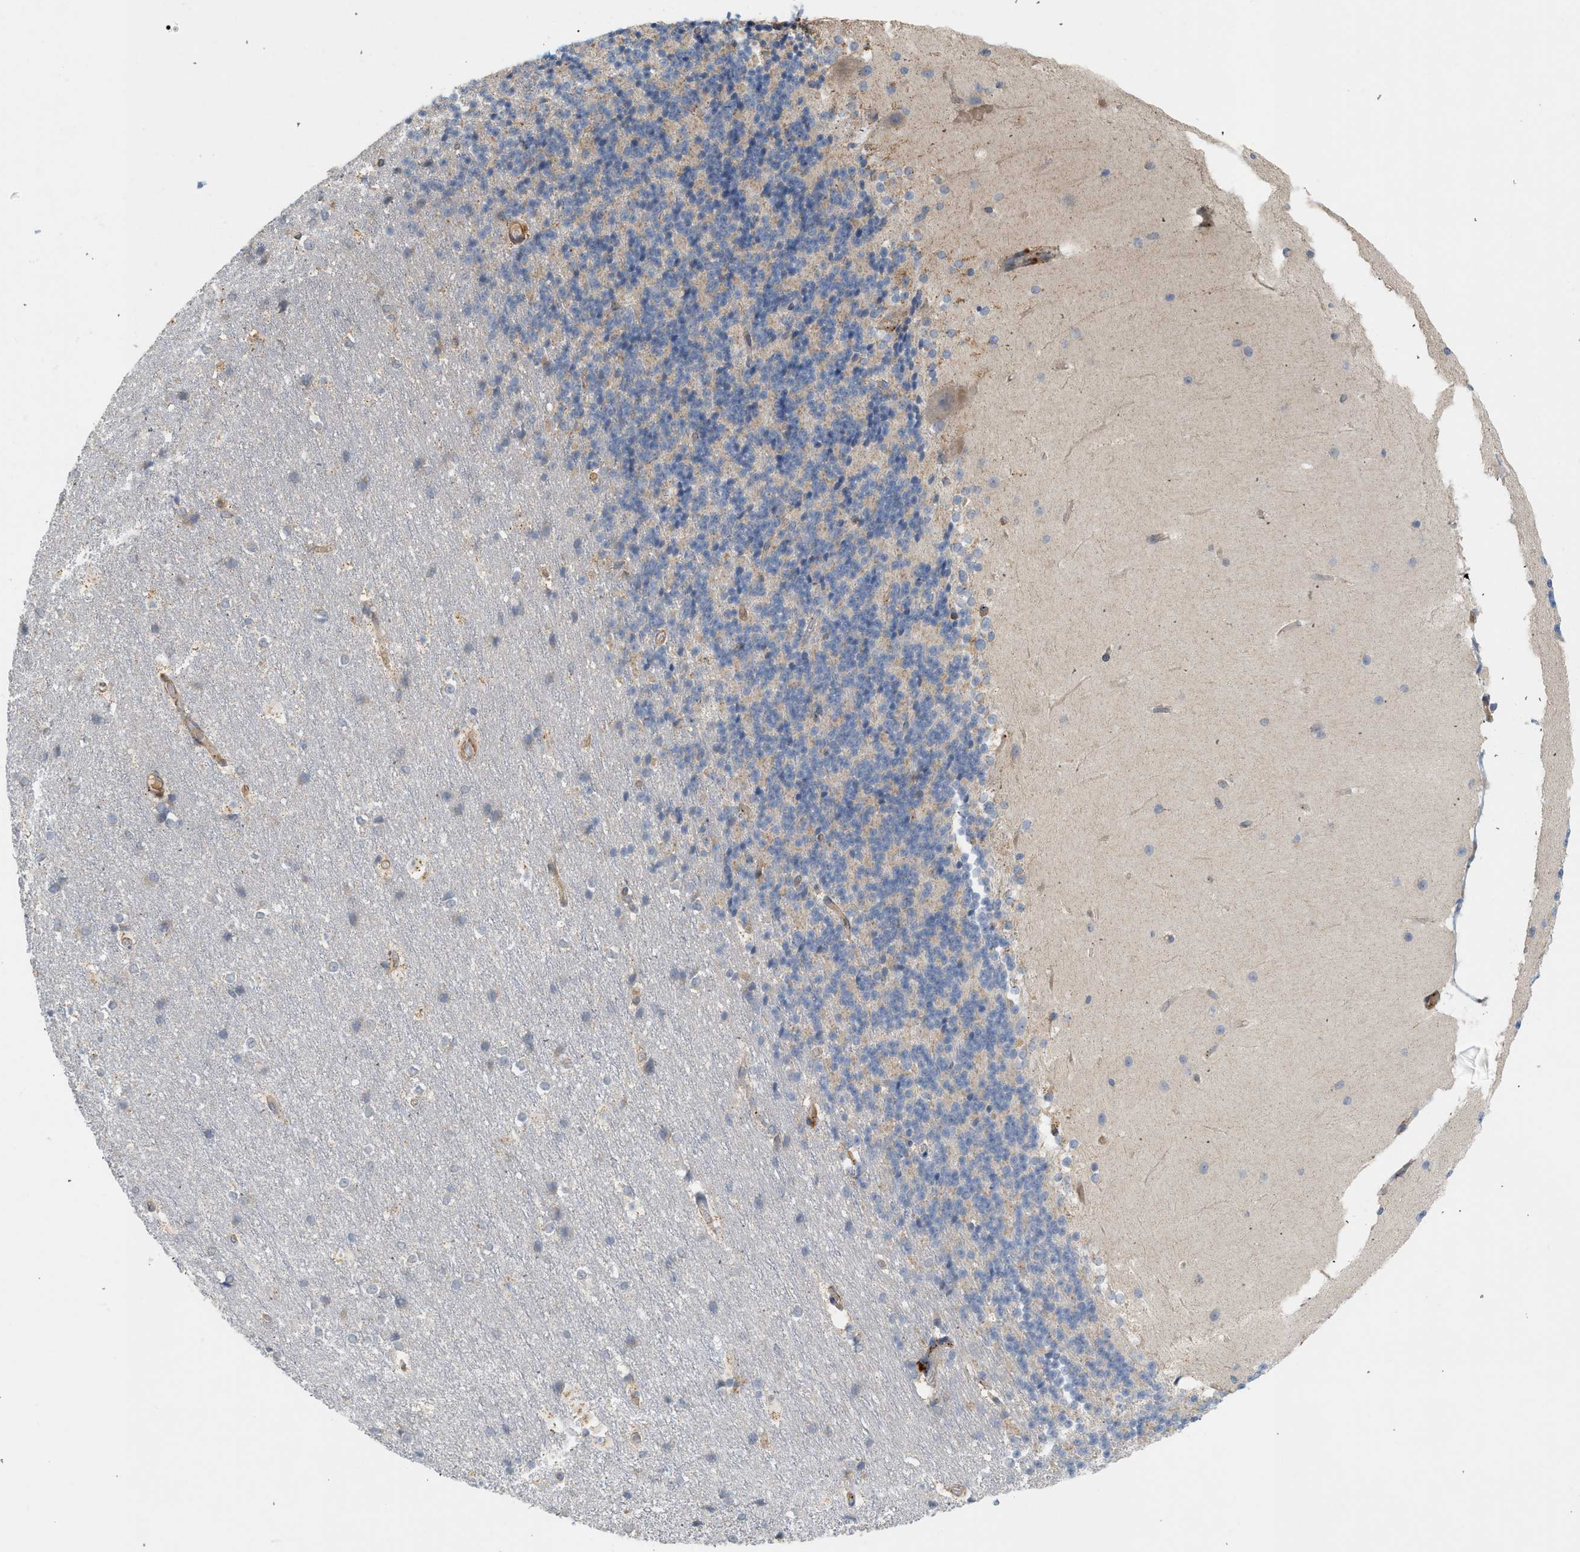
{"staining": {"intensity": "weak", "quantity": "<25%", "location": "cytoplasmic/membranous"}, "tissue": "cerebellum", "cell_type": "Cells in granular layer", "image_type": "normal", "snomed": [{"axis": "morphology", "description": "Normal tissue, NOS"}, {"axis": "topography", "description": "Cerebellum"}], "caption": "An IHC photomicrograph of unremarkable cerebellum is shown. There is no staining in cells in granular layer of cerebellum. (Brightfield microscopy of DAB IHC at high magnification).", "gene": "SVOP", "patient": {"sex": "female", "age": 19}}